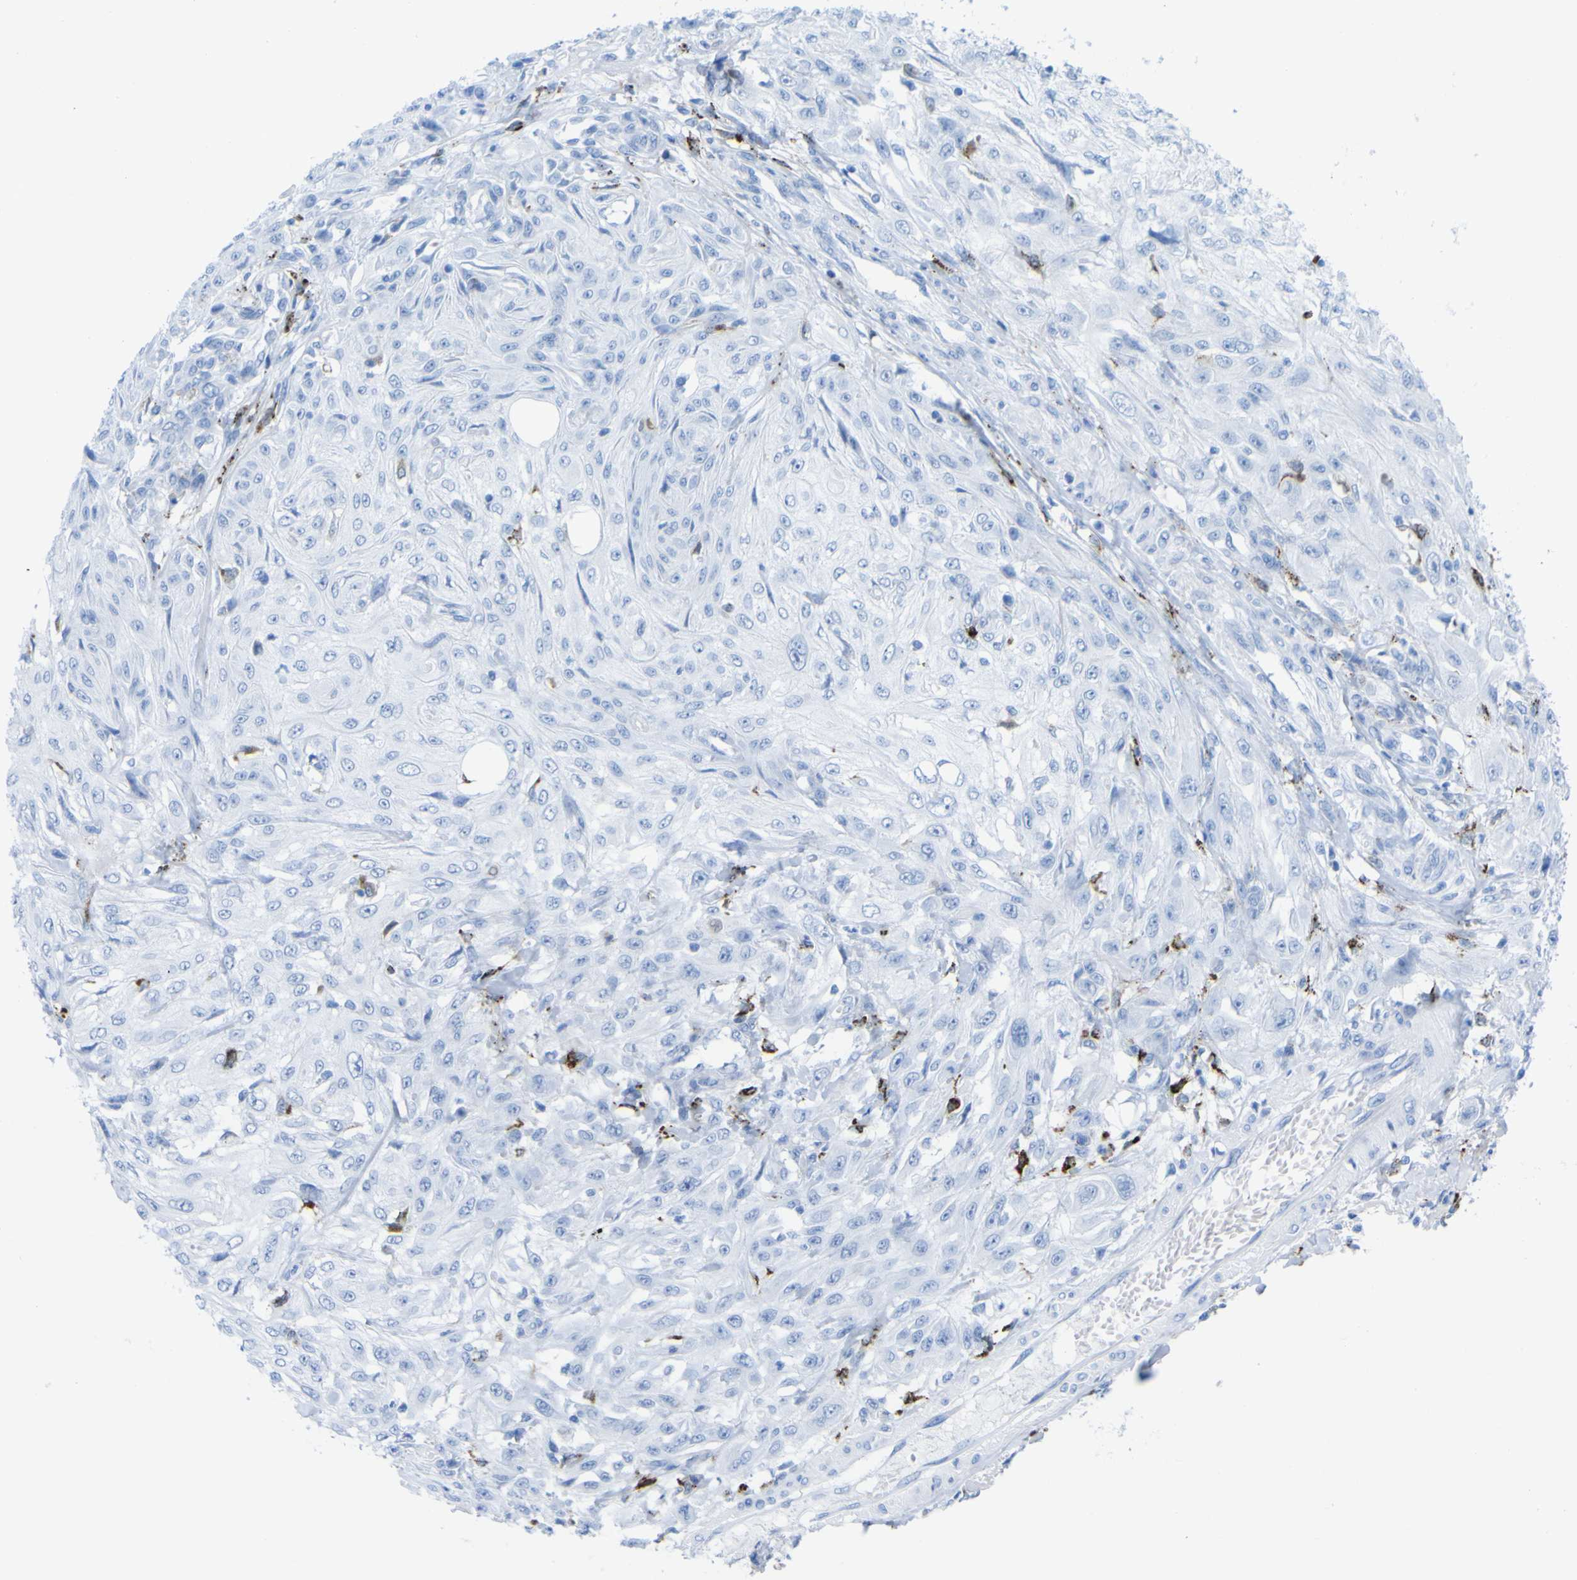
{"staining": {"intensity": "negative", "quantity": "none", "location": "none"}, "tissue": "skin cancer", "cell_type": "Tumor cells", "image_type": "cancer", "snomed": [{"axis": "morphology", "description": "Squamous cell carcinoma, NOS"}, {"axis": "topography", "description": "Skin"}], "caption": "The photomicrograph exhibits no staining of tumor cells in skin squamous cell carcinoma.", "gene": "PLD3", "patient": {"sex": "male", "age": 75}}